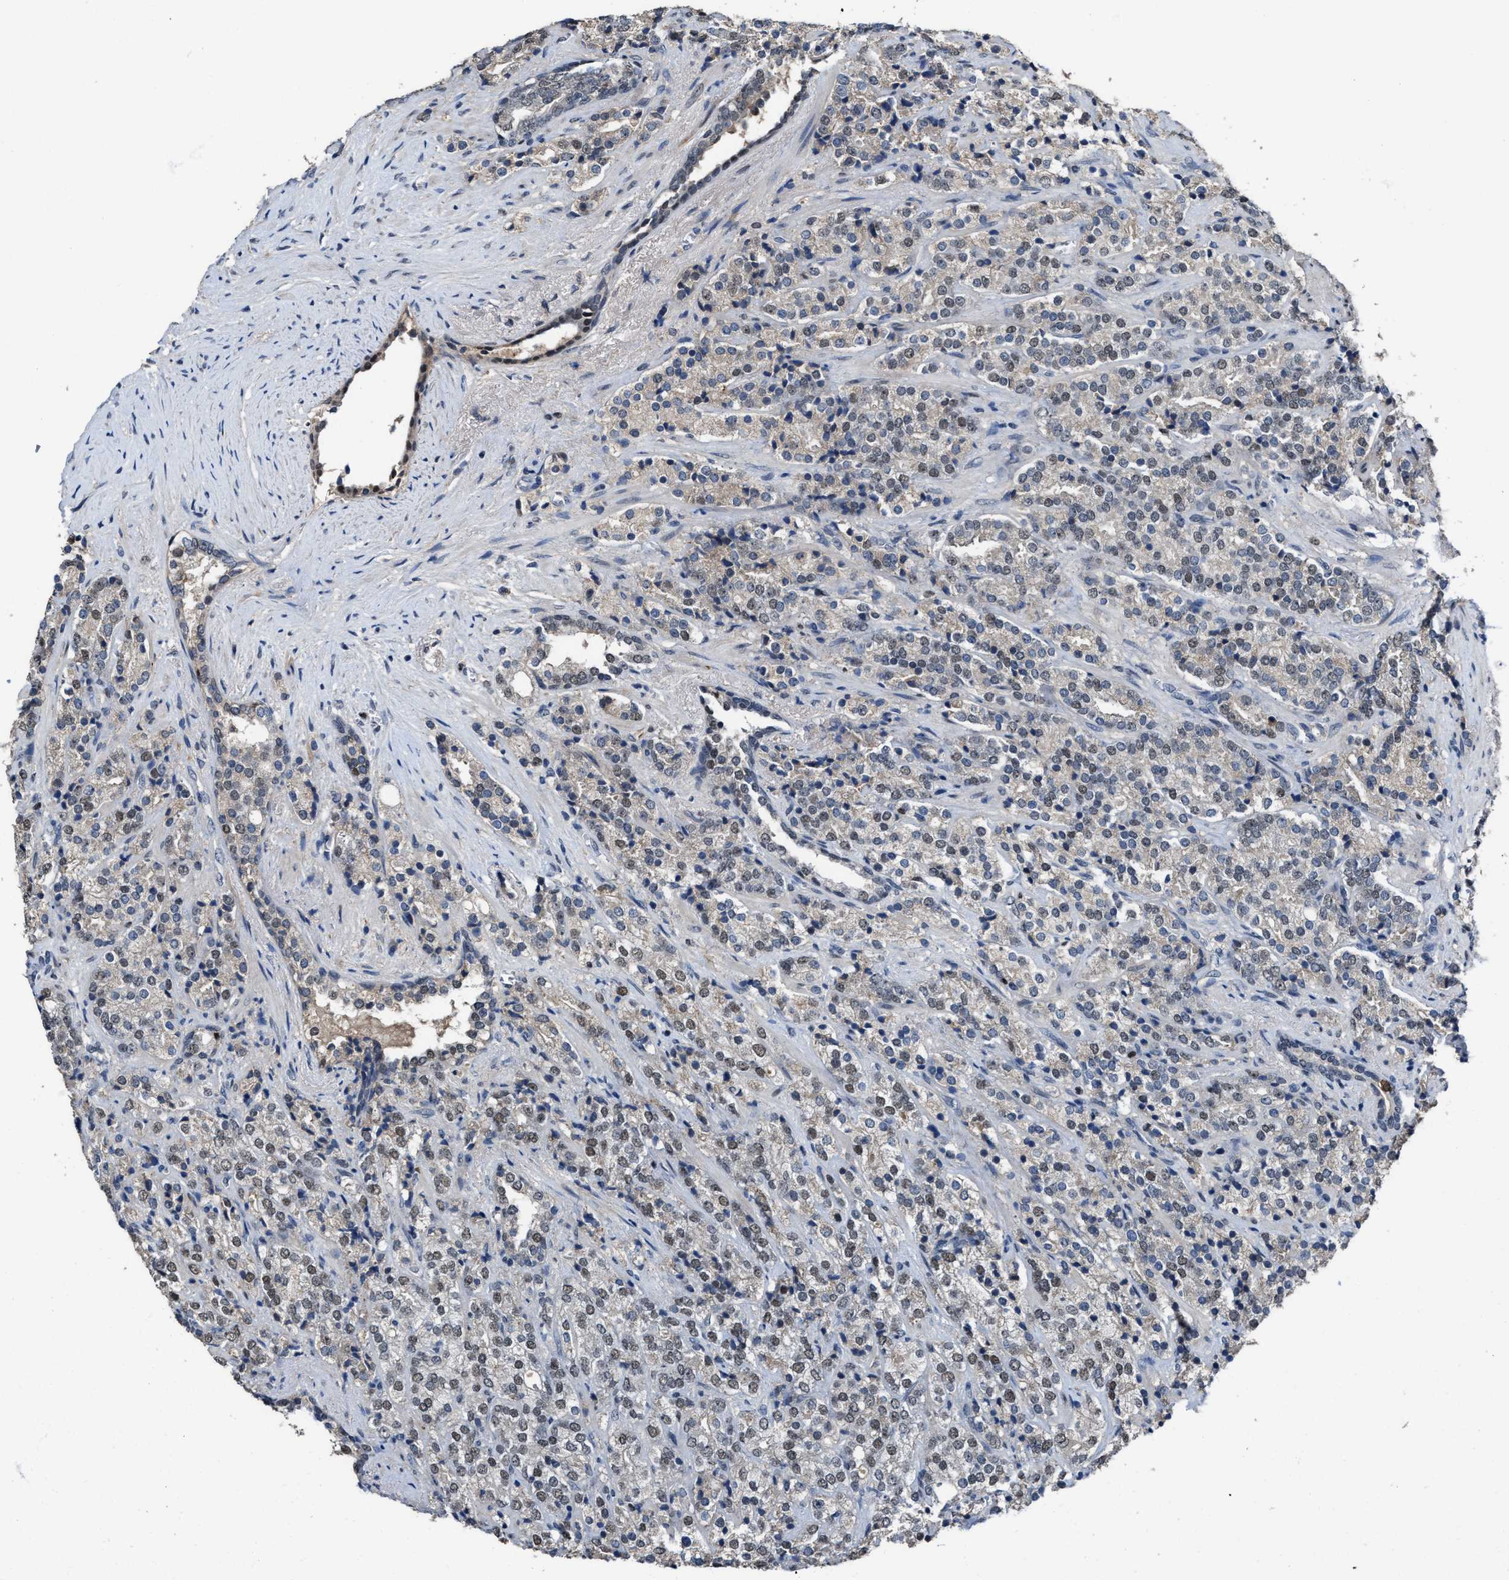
{"staining": {"intensity": "weak", "quantity": "25%-75%", "location": "nuclear"}, "tissue": "prostate cancer", "cell_type": "Tumor cells", "image_type": "cancer", "snomed": [{"axis": "morphology", "description": "Adenocarcinoma, High grade"}, {"axis": "topography", "description": "Prostate"}], "caption": "The image shows a brown stain indicating the presence of a protein in the nuclear of tumor cells in prostate cancer. The staining is performed using DAB brown chromogen to label protein expression. The nuclei are counter-stained blue using hematoxylin.", "gene": "ZNF20", "patient": {"sex": "male", "age": 71}}